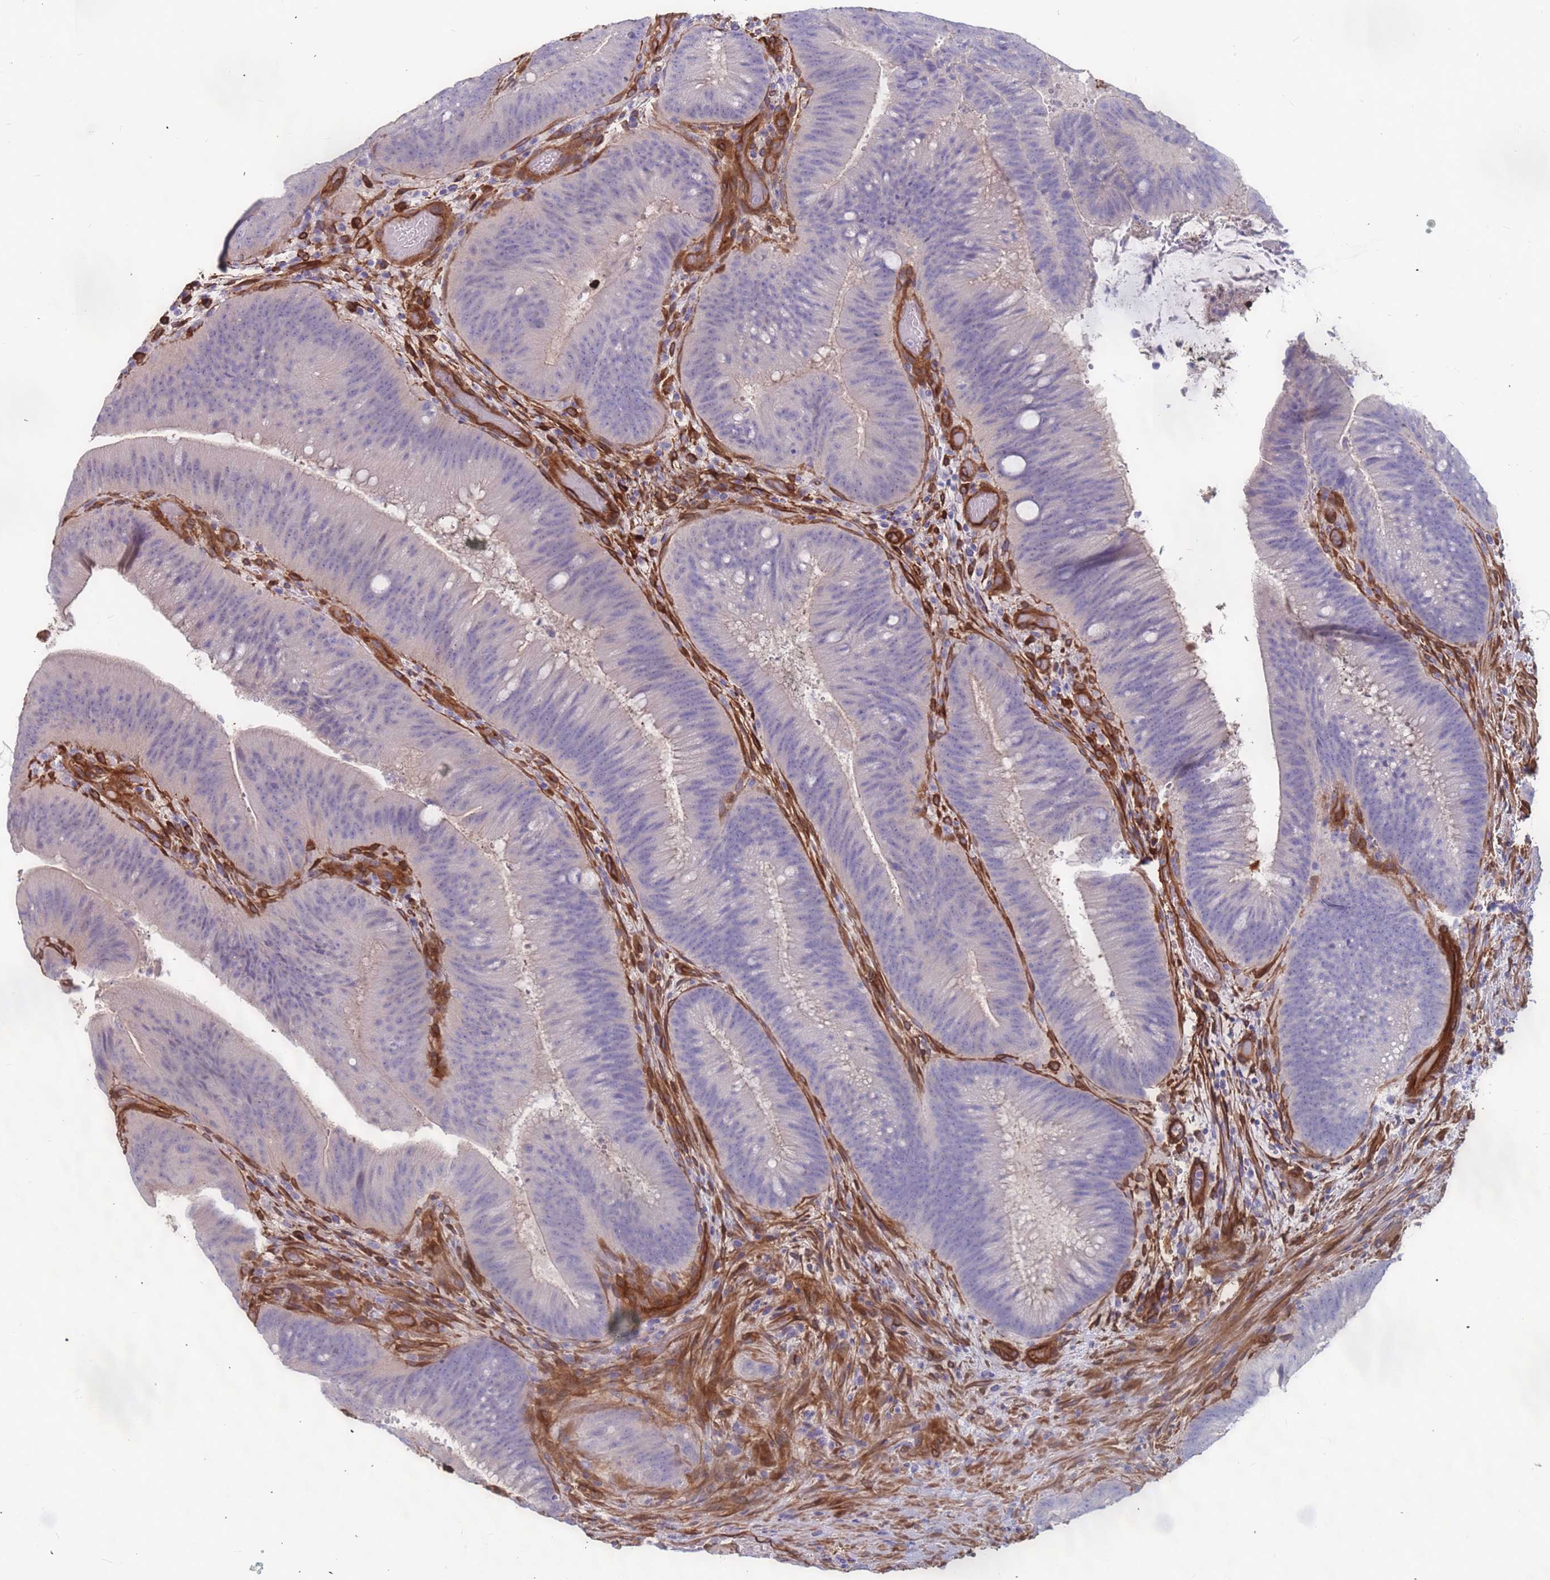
{"staining": {"intensity": "negative", "quantity": "none", "location": "none"}, "tissue": "colorectal cancer", "cell_type": "Tumor cells", "image_type": "cancer", "snomed": [{"axis": "morphology", "description": "Adenocarcinoma, NOS"}, {"axis": "topography", "description": "Colon"}], "caption": "Immunohistochemistry micrograph of colorectal cancer stained for a protein (brown), which exhibits no positivity in tumor cells.", "gene": "EHD2", "patient": {"sex": "female", "age": 43}}